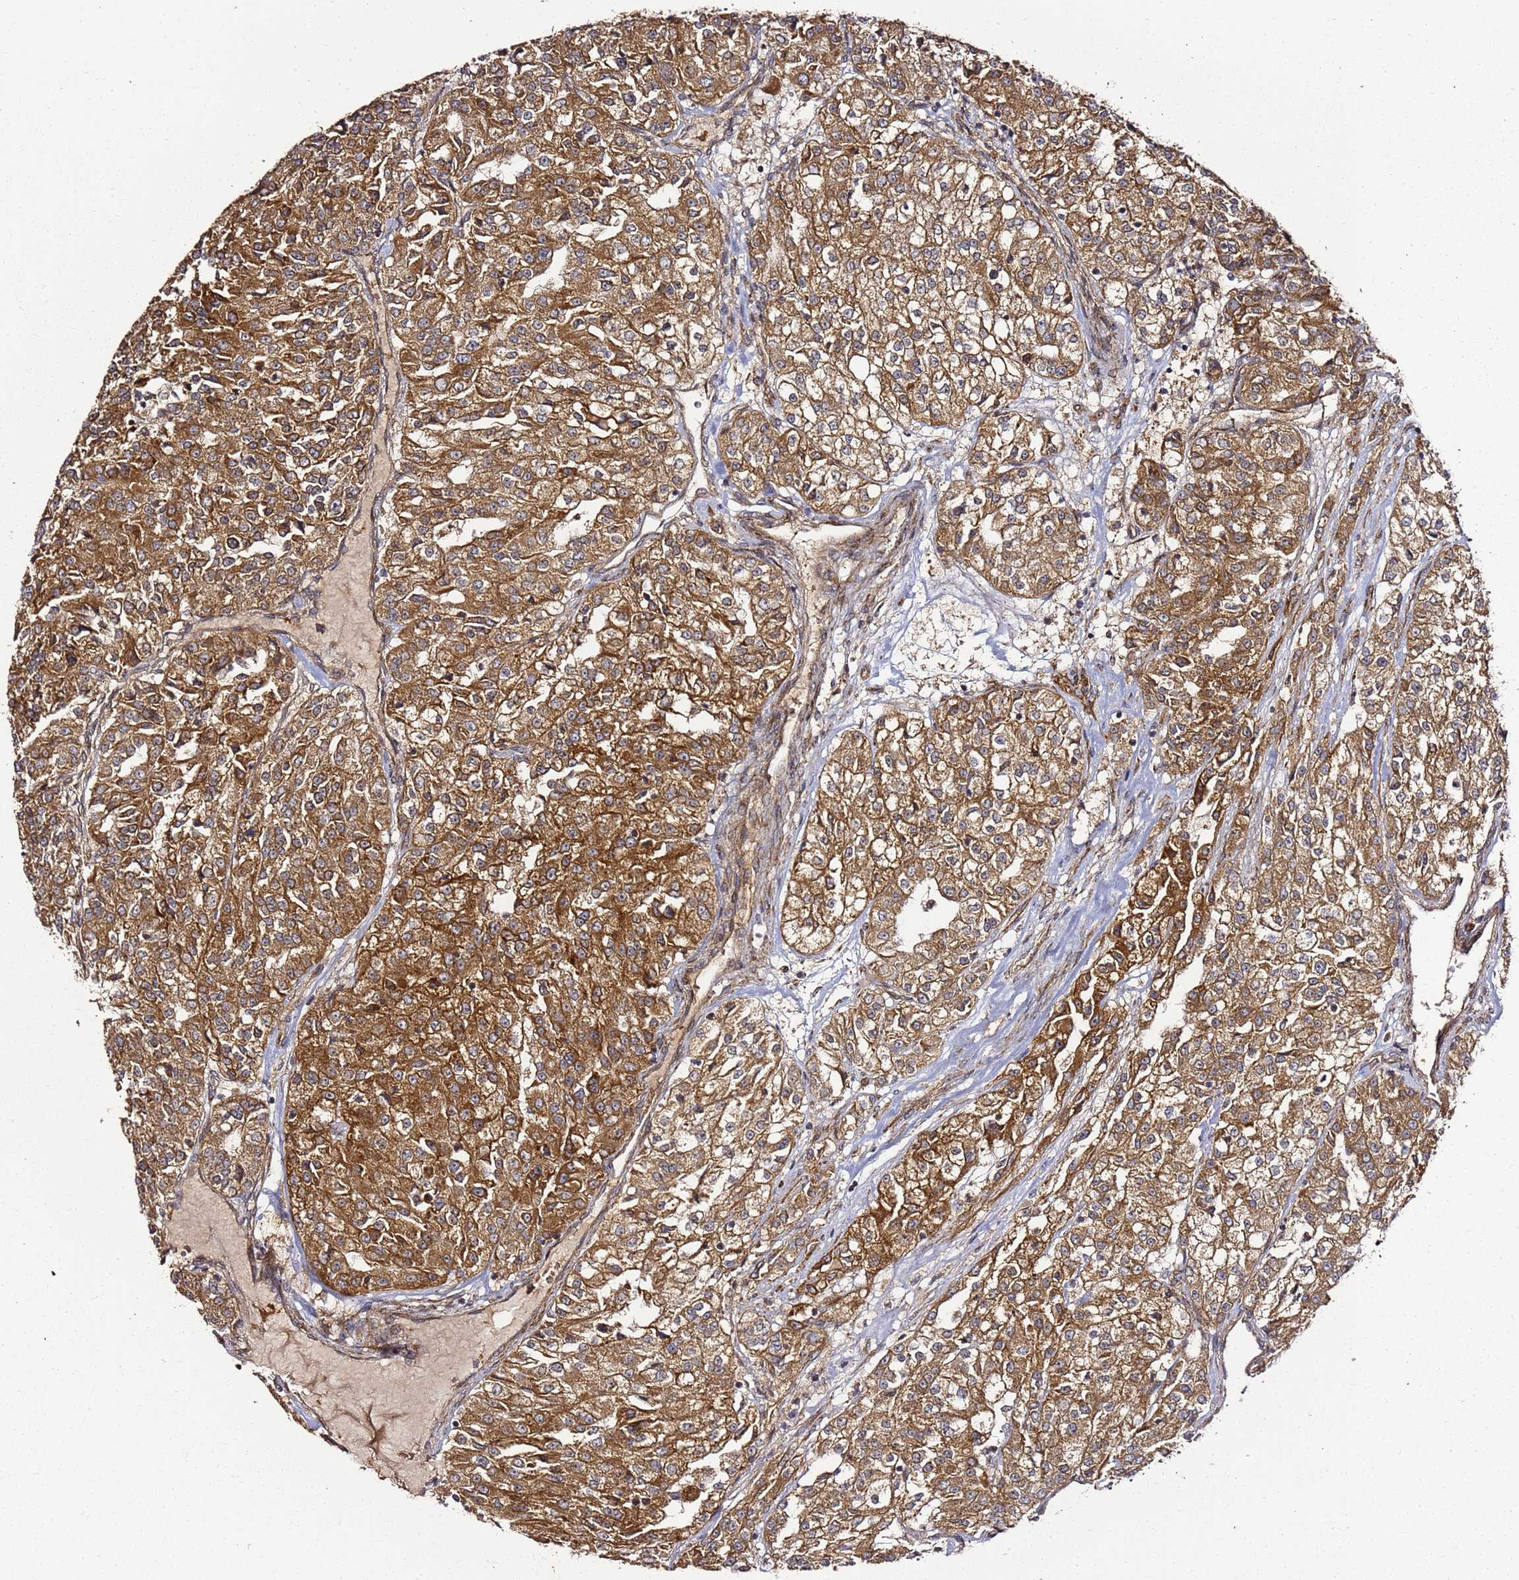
{"staining": {"intensity": "strong", "quantity": ">75%", "location": "cytoplasmic/membranous"}, "tissue": "renal cancer", "cell_type": "Tumor cells", "image_type": "cancer", "snomed": [{"axis": "morphology", "description": "Adenocarcinoma, NOS"}, {"axis": "topography", "description": "Kidney"}], "caption": "Protein staining by immunohistochemistry (IHC) exhibits strong cytoplasmic/membranous positivity in approximately >75% of tumor cells in renal cancer (adenocarcinoma). (Stains: DAB (3,3'-diaminobenzidine) in brown, nuclei in blue, Microscopy: brightfield microscopy at high magnification).", "gene": "TM2D2", "patient": {"sex": "female", "age": 63}}